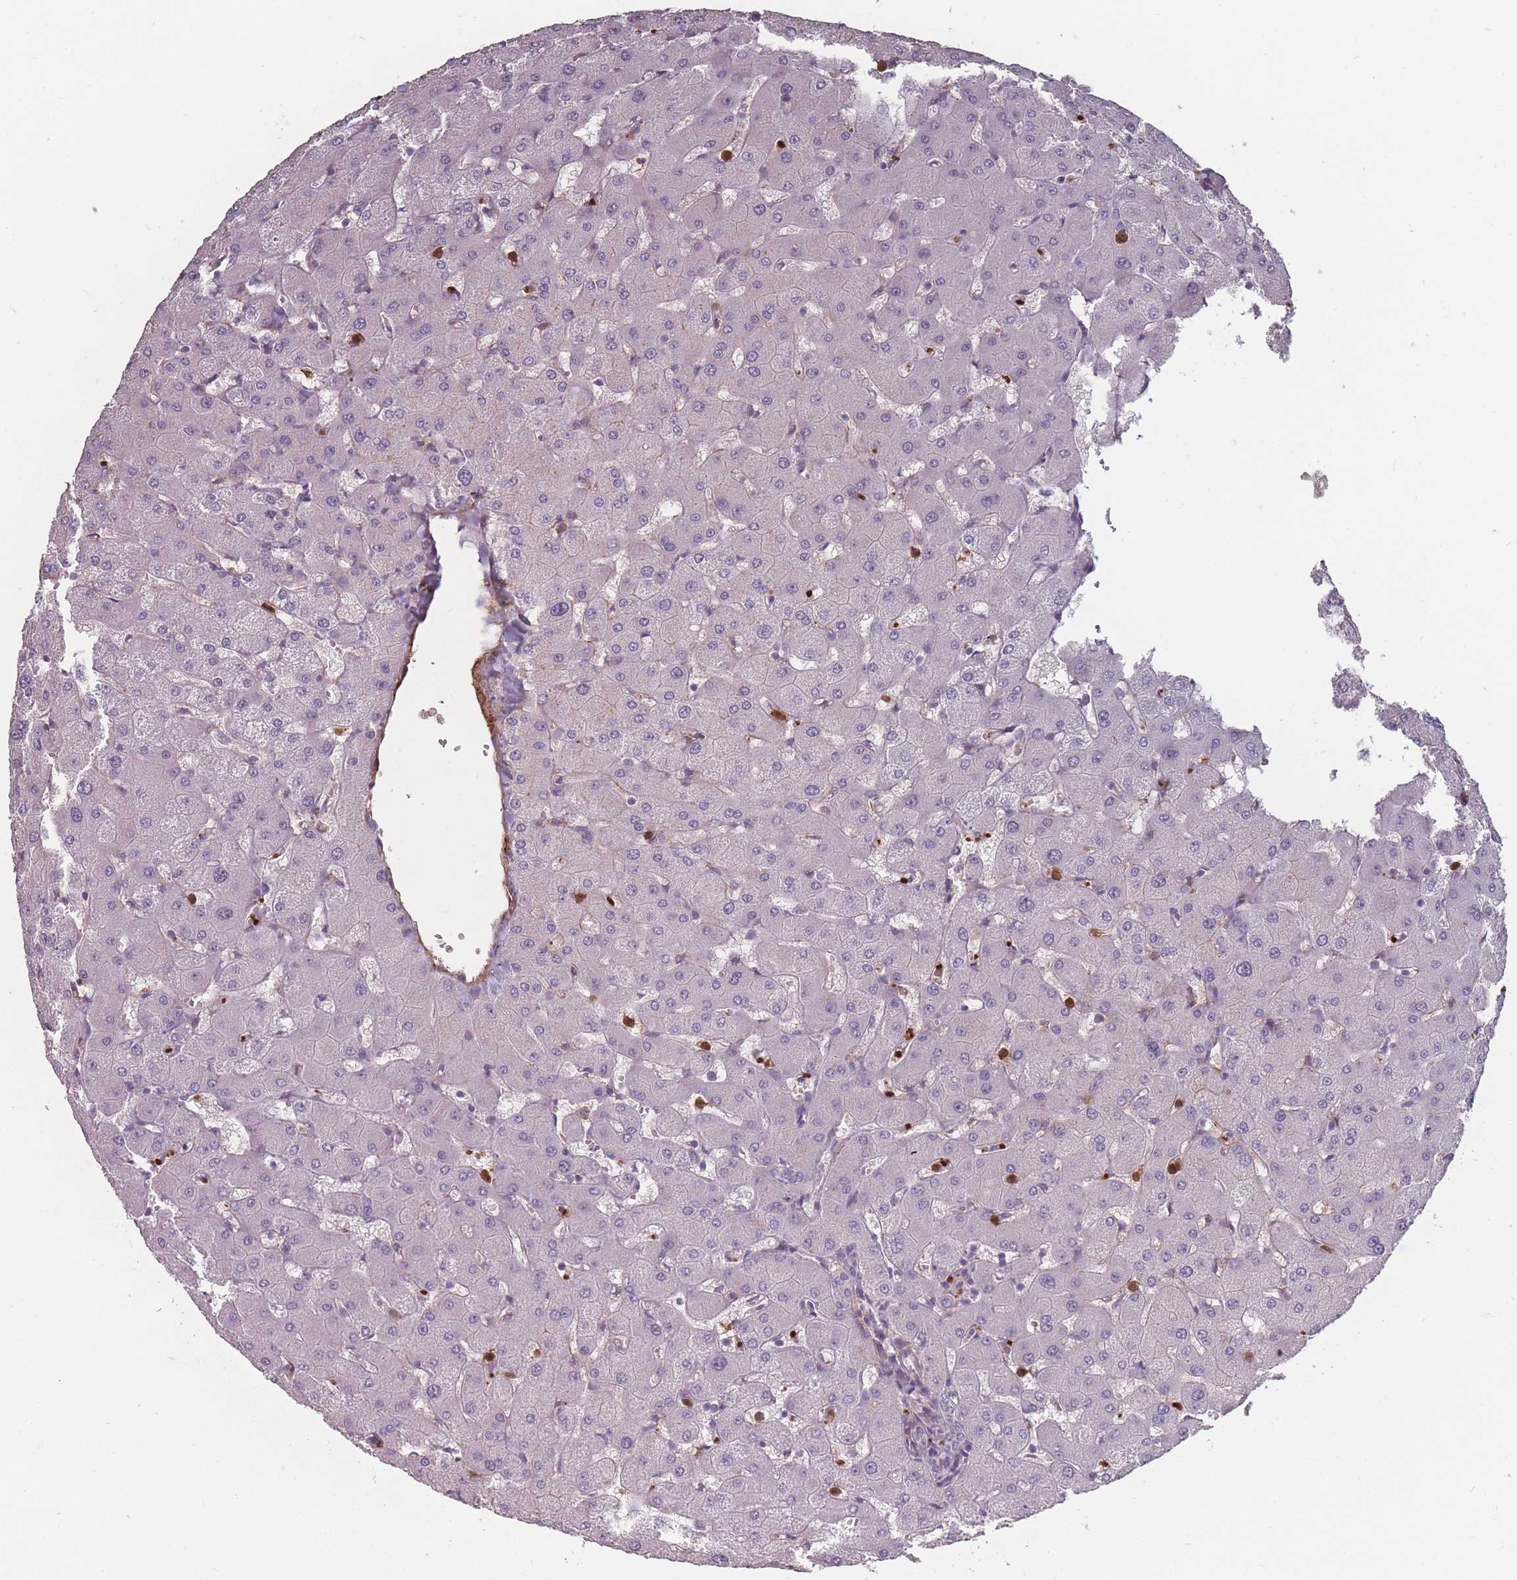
{"staining": {"intensity": "negative", "quantity": "none", "location": "none"}, "tissue": "liver", "cell_type": "Cholangiocytes", "image_type": "normal", "snomed": [{"axis": "morphology", "description": "Normal tissue, NOS"}, {"axis": "topography", "description": "Liver"}], "caption": "The immunohistochemistry (IHC) image has no significant expression in cholangiocytes of liver.", "gene": "BST1", "patient": {"sex": "female", "age": 63}}